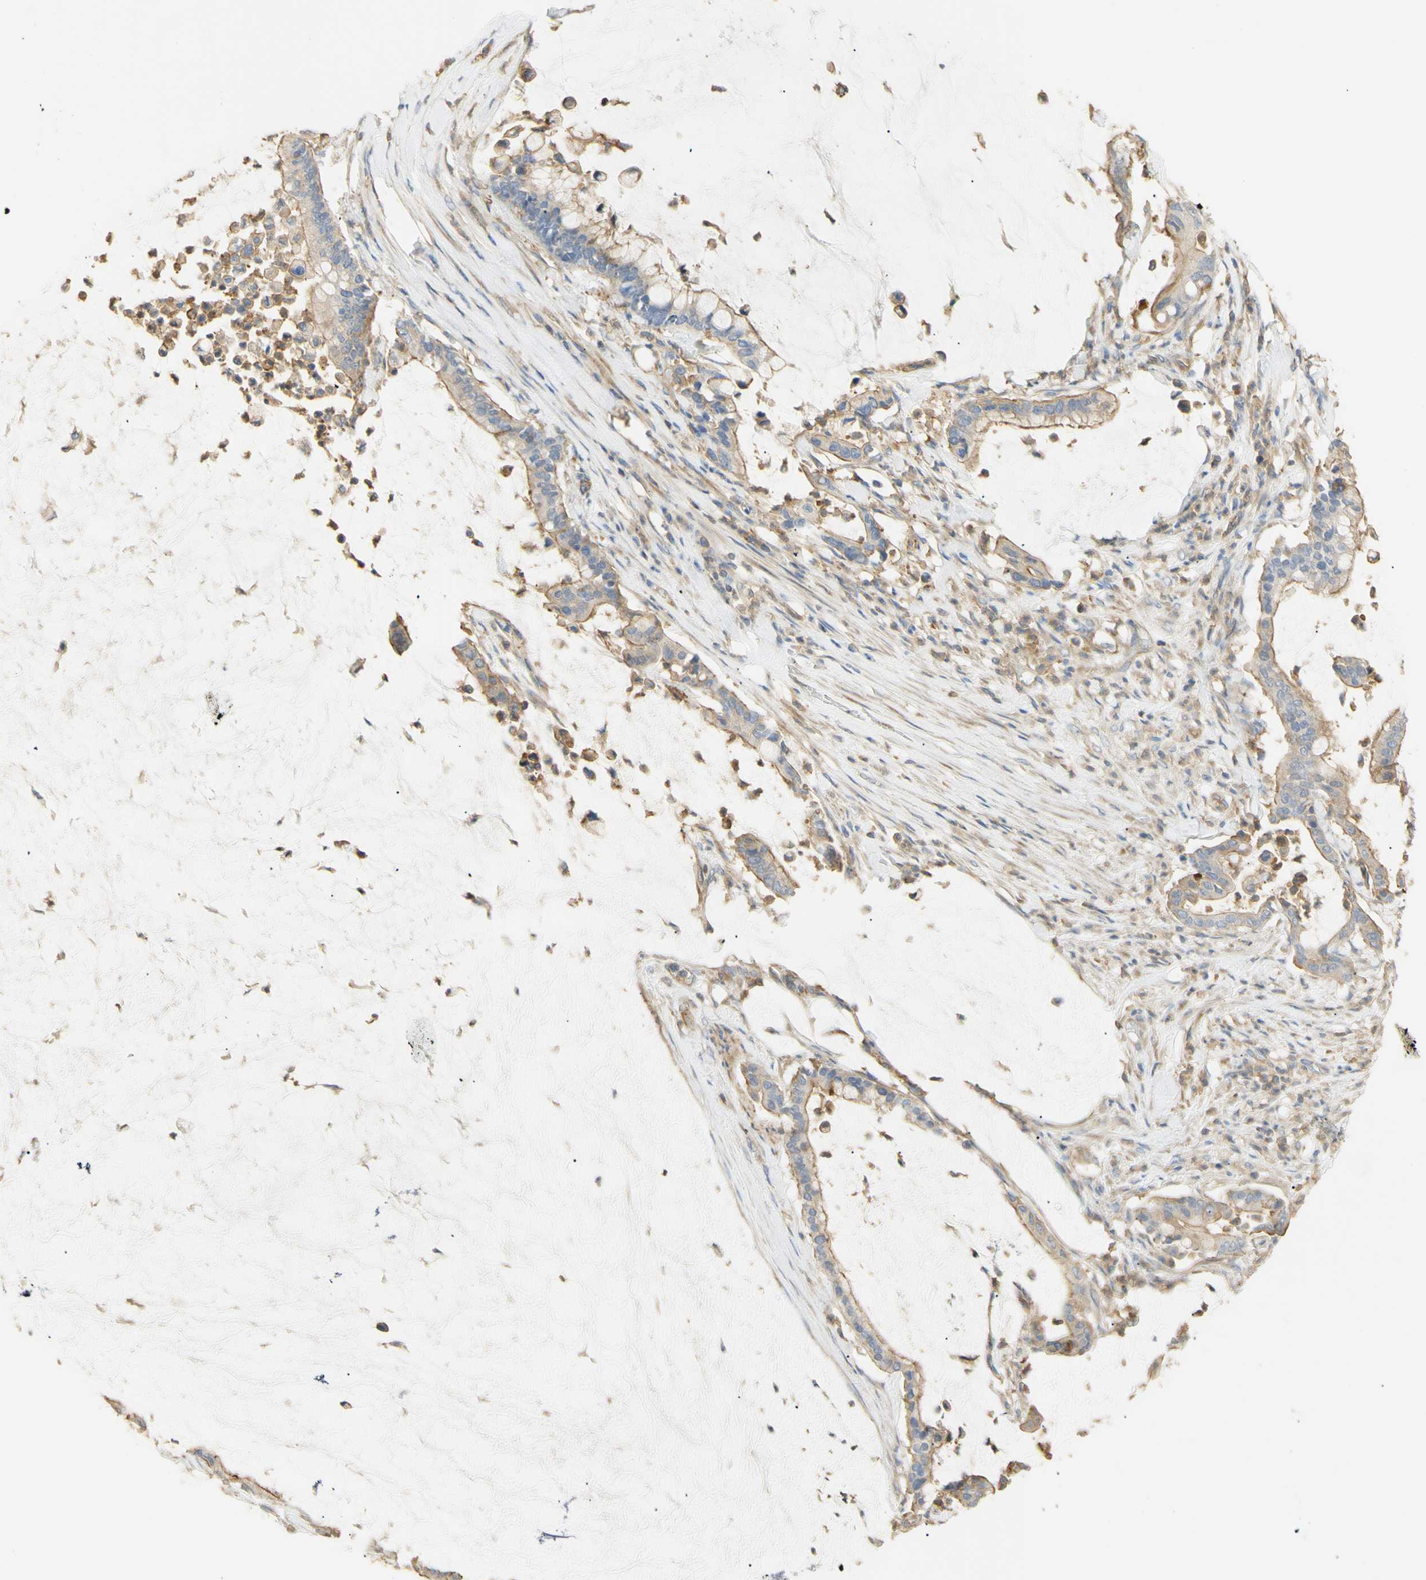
{"staining": {"intensity": "moderate", "quantity": "25%-75%", "location": "cytoplasmic/membranous"}, "tissue": "pancreatic cancer", "cell_type": "Tumor cells", "image_type": "cancer", "snomed": [{"axis": "morphology", "description": "Adenocarcinoma, NOS"}, {"axis": "topography", "description": "Pancreas"}], "caption": "Tumor cells show medium levels of moderate cytoplasmic/membranous expression in approximately 25%-75% of cells in pancreatic cancer. (DAB = brown stain, brightfield microscopy at high magnification).", "gene": "KCNE4", "patient": {"sex": "male", "age": 41}}